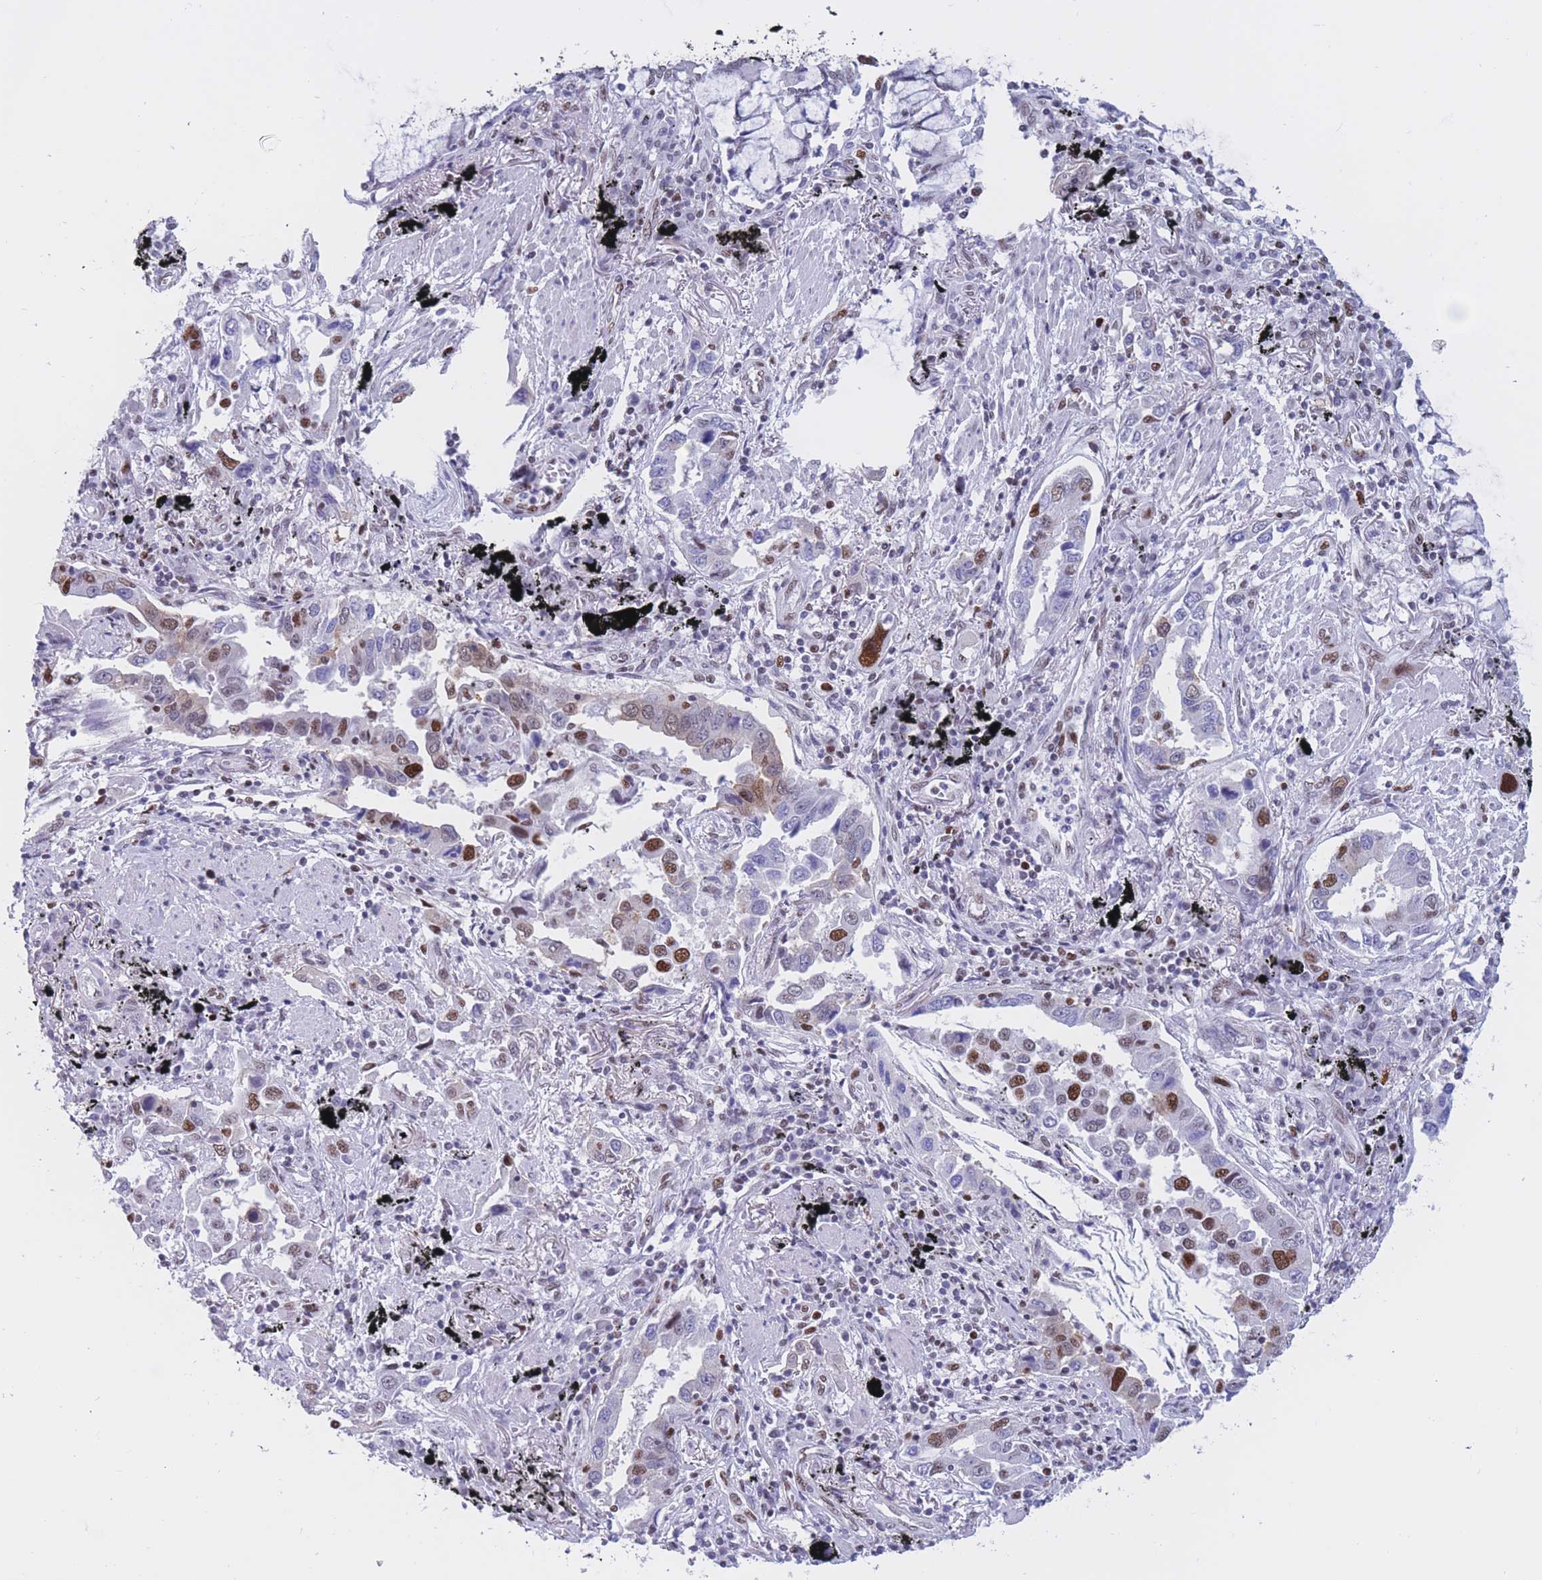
{"staining": {"intensity": "strong", "quantity": "<25%", "location": "nuclear"}, "tissue": "lung cancer", "cell_type": "Tumor cells", "image_type": "cancer", "snomed": [{"axis": "morphology", "description": "Adenocarcinoma, NOS"}, {"axis": "topography", "description": "Lung"}], "caption": "The photomicrograph displays staining of adenocarcinoma (lung), revealing strong nuclear protein staining (brown color) within tumor cells.", "gene": "NASP", "patient": {"sex": "male", "age": 67}}